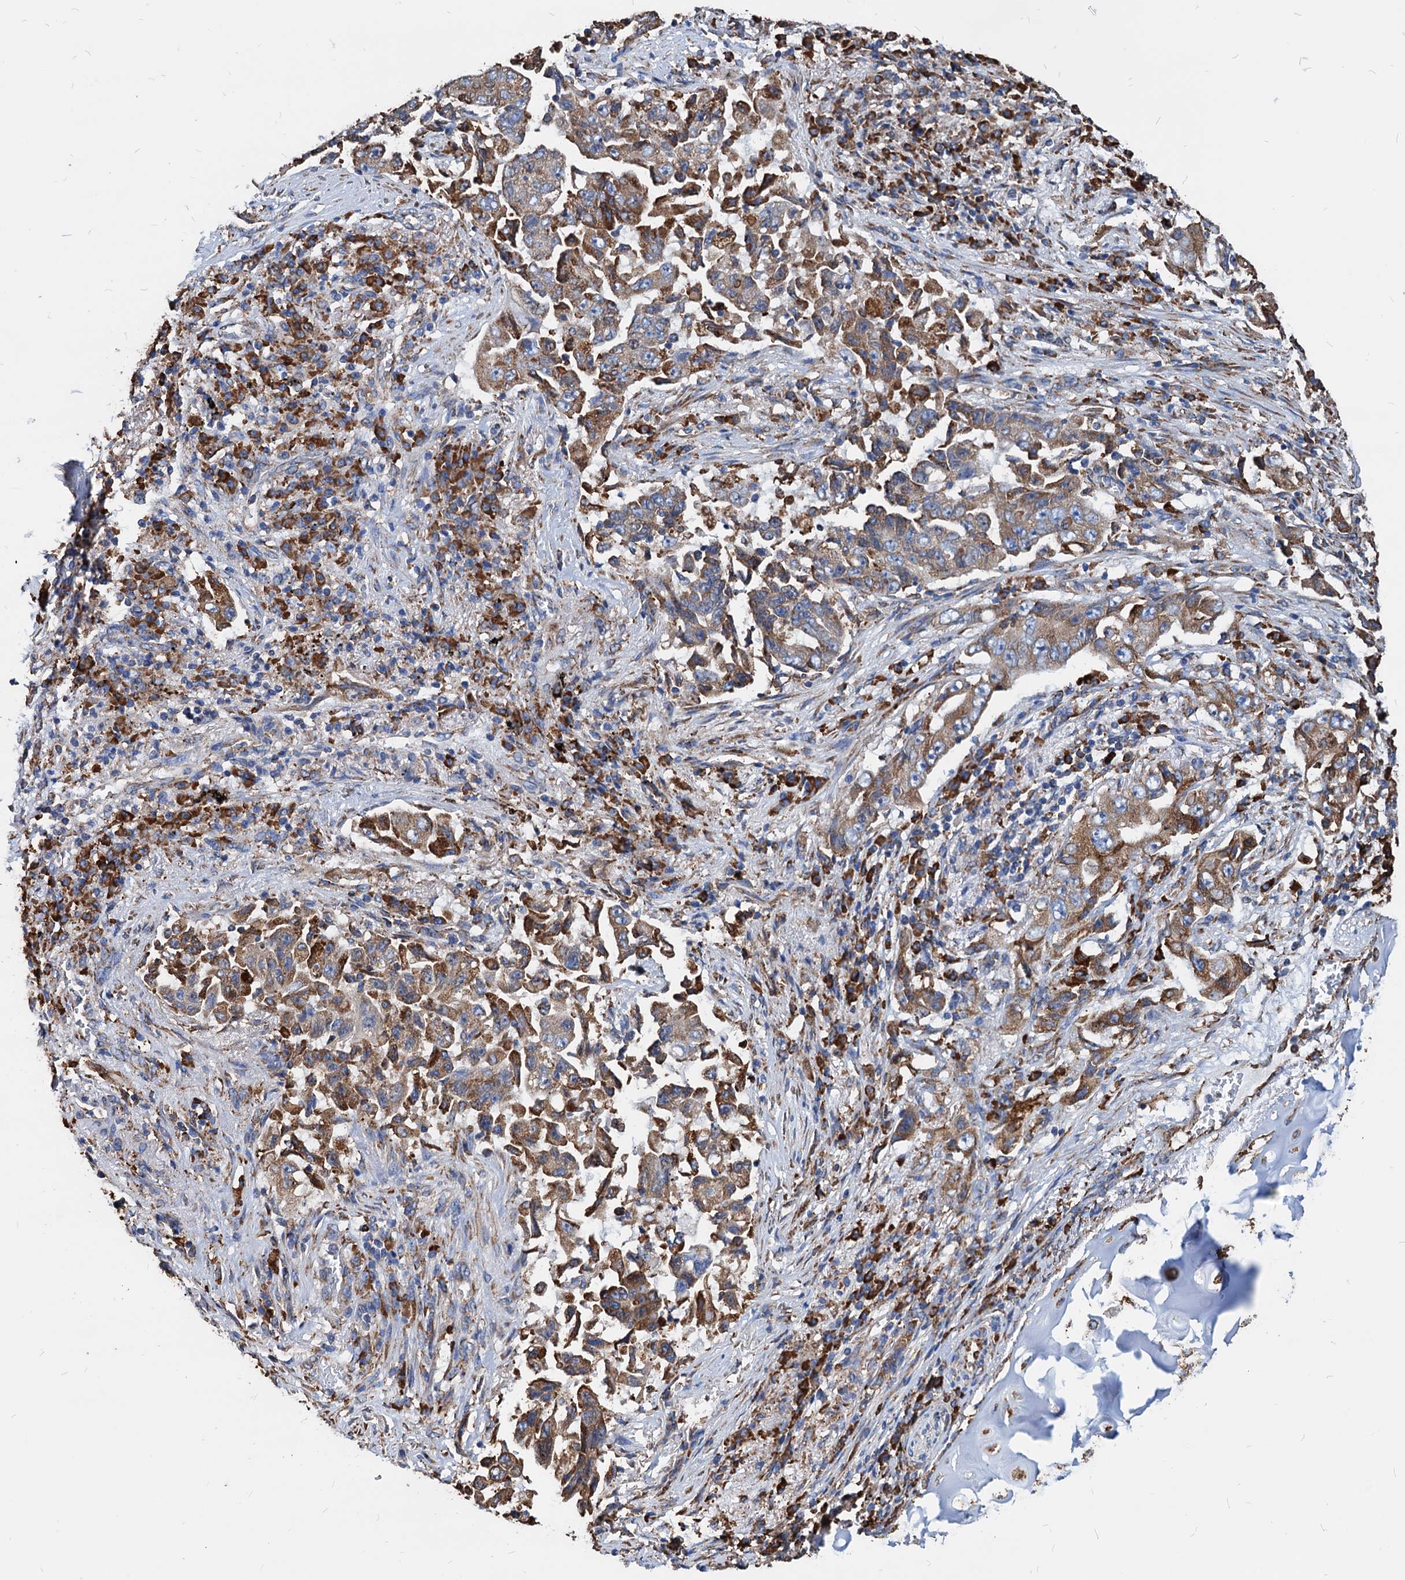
{"staining": {"intensity": "moderate", "quantity": ">75%", "location": "cytoplasmic/membranous"}, "tissue": "lung cancer", "cell_type": "Tumor cells", "image_type": "cancer", "snomed": [{"axis": "morphology", "description": "Adenocarcinoma, NOS"}, {"axis": "topography", "description": "Lung"}], "caption": "A high-resolution photomicrograph shows IHC staining of adenocarcinoma (lung), which reveals moderate cytoplasmic/membranous staining in about >75% of tumor cells.", "gene": "HSPA5", "patient": {"sex": "female", "age": 51}}